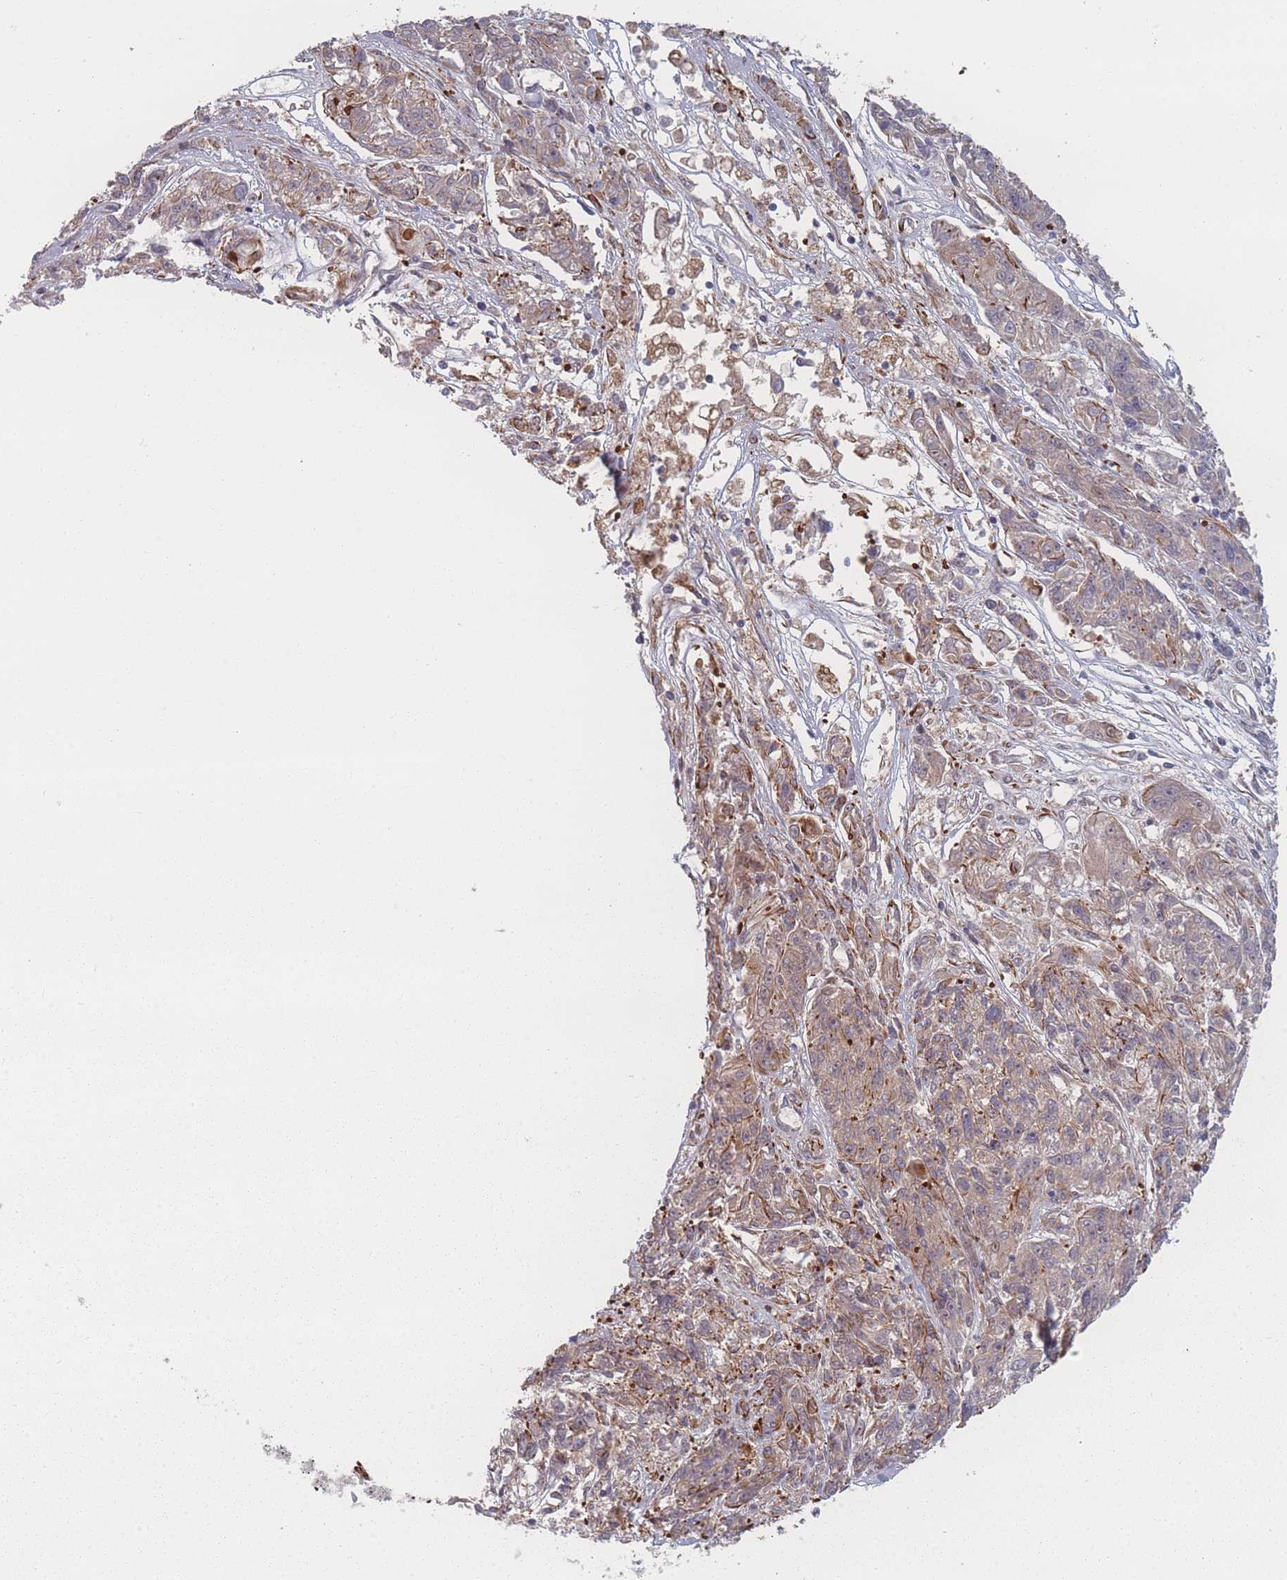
{"staining": {"intensity": "weak", "quantity": ">75%", "location": "cytoplasmic/membranous"}, "tissue": "melanoma", "cell_type": "Tumor cells", "image_type": "cancer", "snomed": [{"axis": "morphology", "description": "Malignant melanoma, NOS"}, {"axis": "topography", "description": "Skin"}], "caption": "The micrograph displays staining of melanoma, revealing weak cytoplasmic/membranous protein staining (brown color) within tumor cells.", "gene": "EEF1AKMT2", "patient": {"sex": "male", "age": 53}}